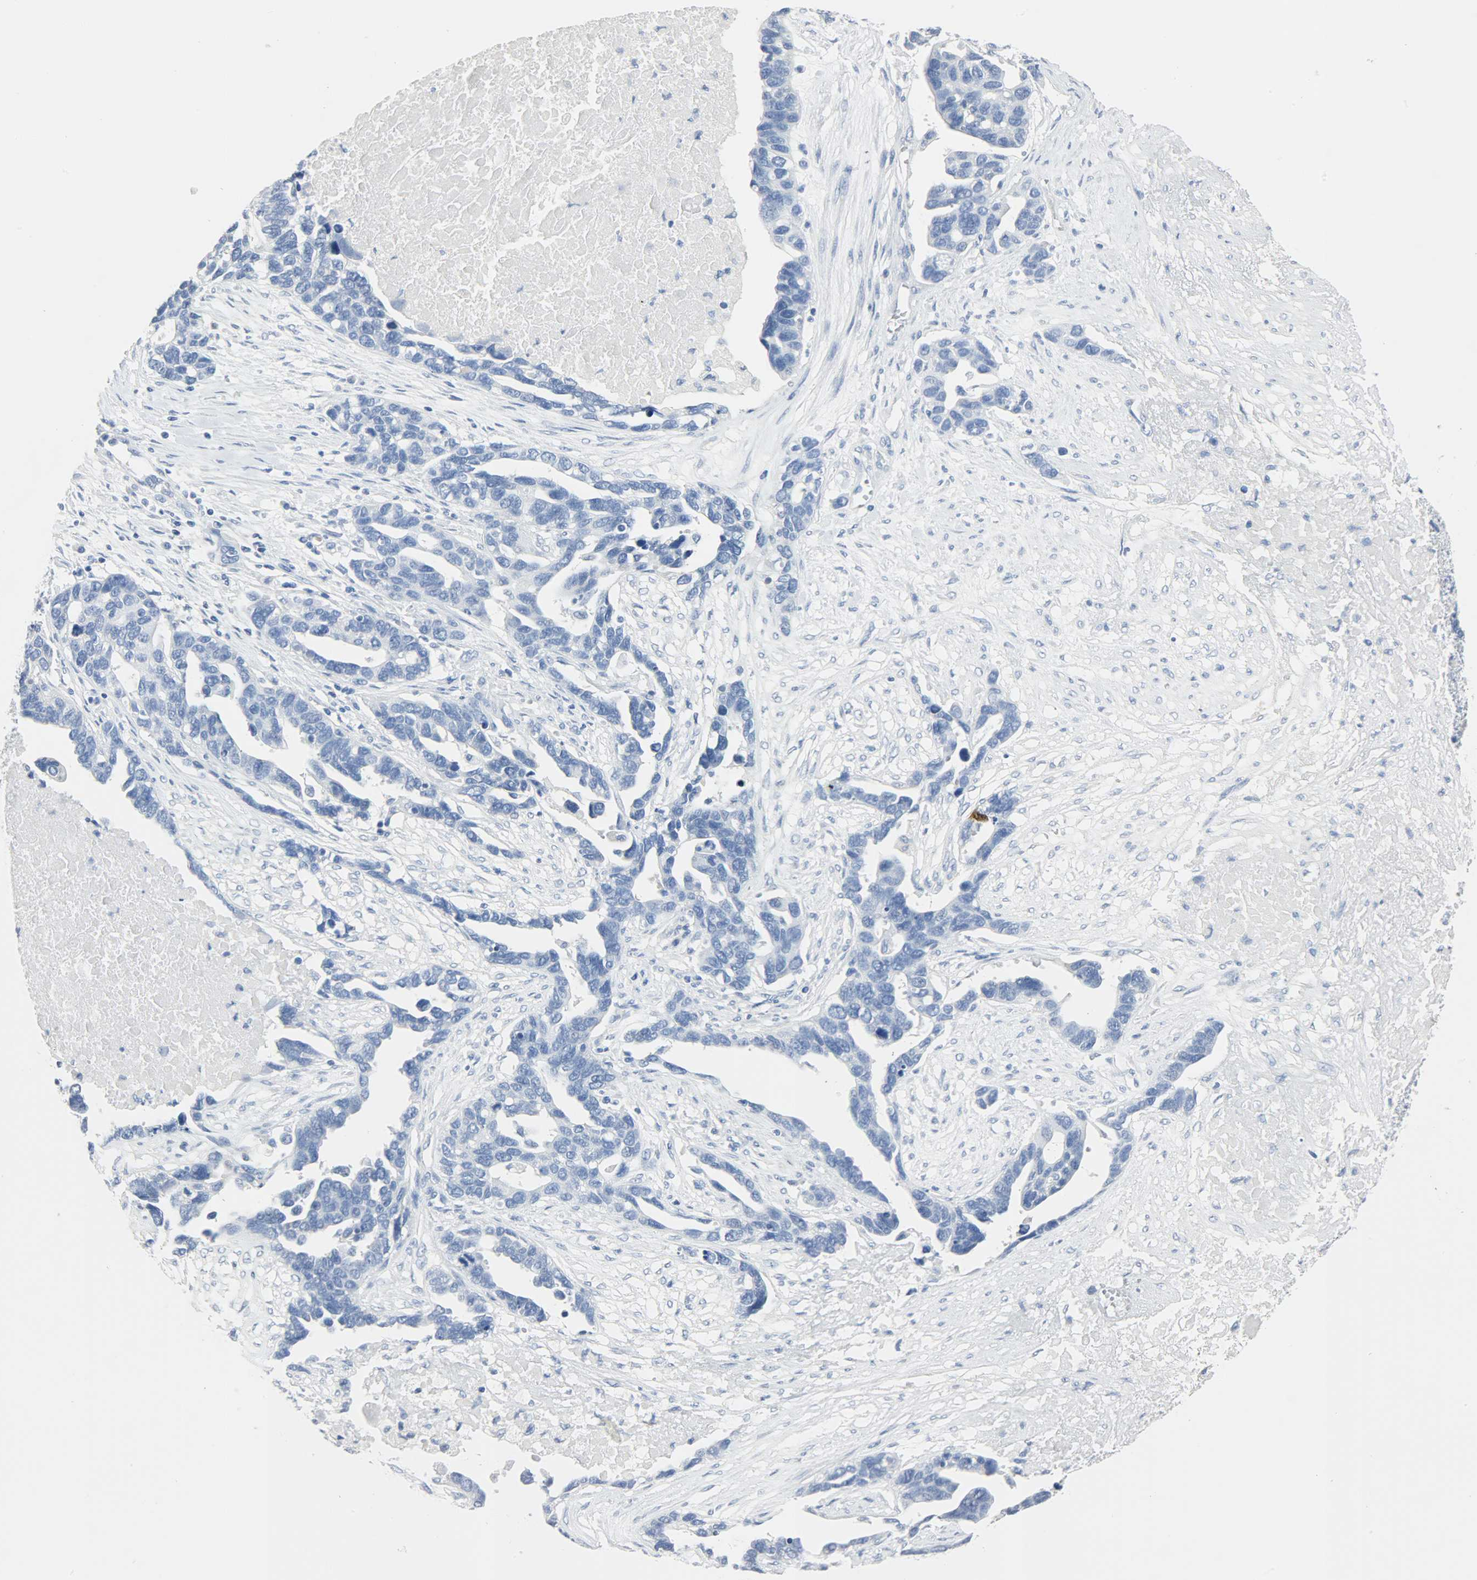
{"staining": {"intensity": "negative", "quantity": "none", "location": "none"}, "tissue": "ovarian cancer", "cell_type": "Tumor cells", "image_type": "cancer", "snomed": [{"axis": "morphology", "description": "Cystadenocarcinoma, serous, NOS"}, {"axis": "topography", "description": "Ovary"}], "caption": "The histopathology image demonstrates no significant expression in tumor cells of serous cystadenocarcinoma (ovarian). (Brightfield microscopy of DAB immunohistochemistry (IHC) at high magnification).", "gene": "CA3", "patient": {"sex": "female", "age": 54}}